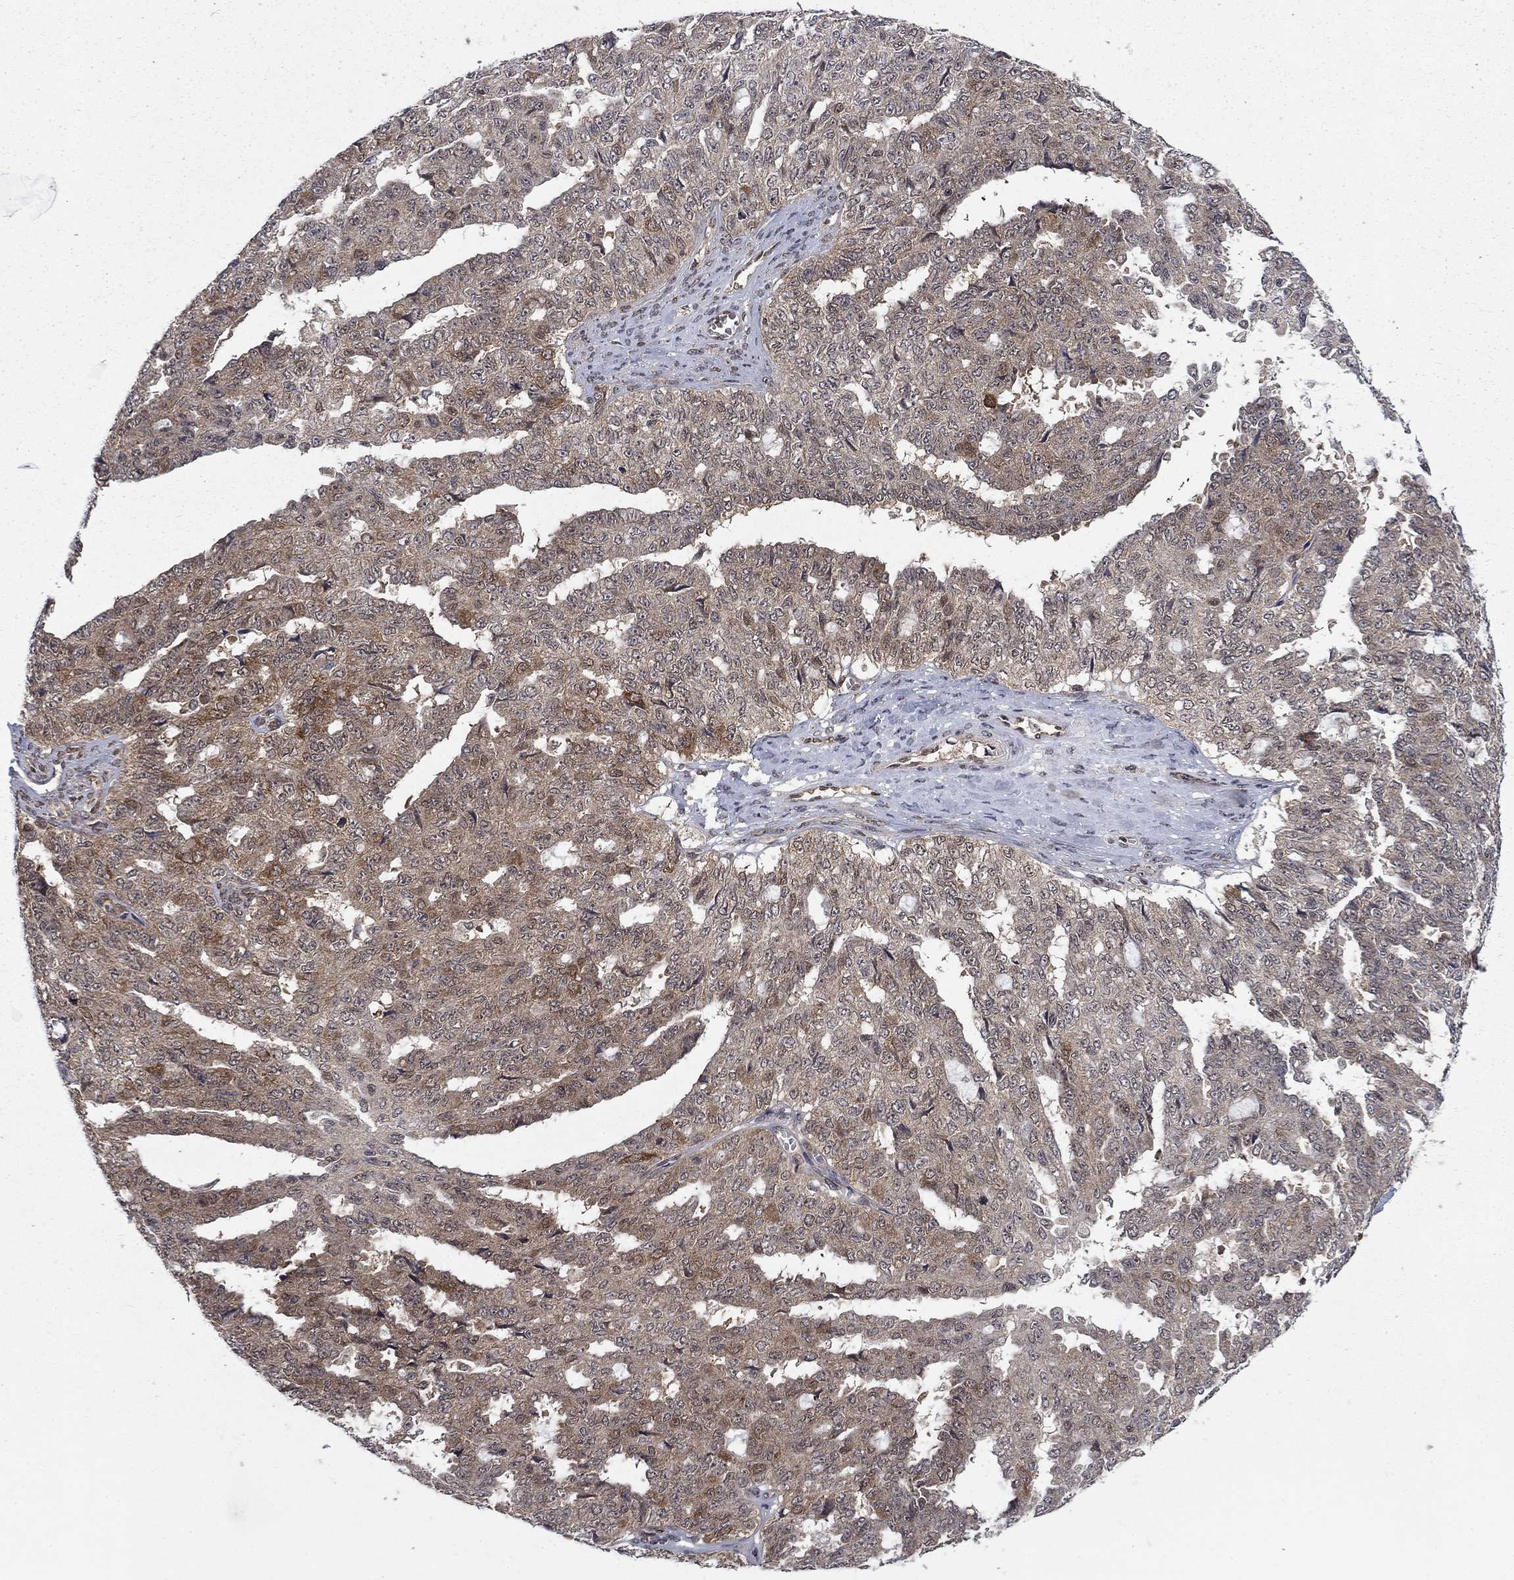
{"staining": {"intensity": "moderate", "quantity": "<25%", "location": "cytoplasmic/membranous"}, "tissue": "ovarian cancer", "cell_type": "Tumor cells", "image_type": "cancer", "snomed": [{"axis": "morphology", "description": "Cystadenocarcinoma, serous, NOS"}, {"axis": "topography", "description": "Ovary"}], "caption": "A low amount of moderate cytoplasmic/membranous positivity is identified in approximately <25% of tumor cells in ovarian serous cystadenocarcinoma tissue.", "gene": "DNAJA1", "patient": {"sex": "female", "age": 71}}